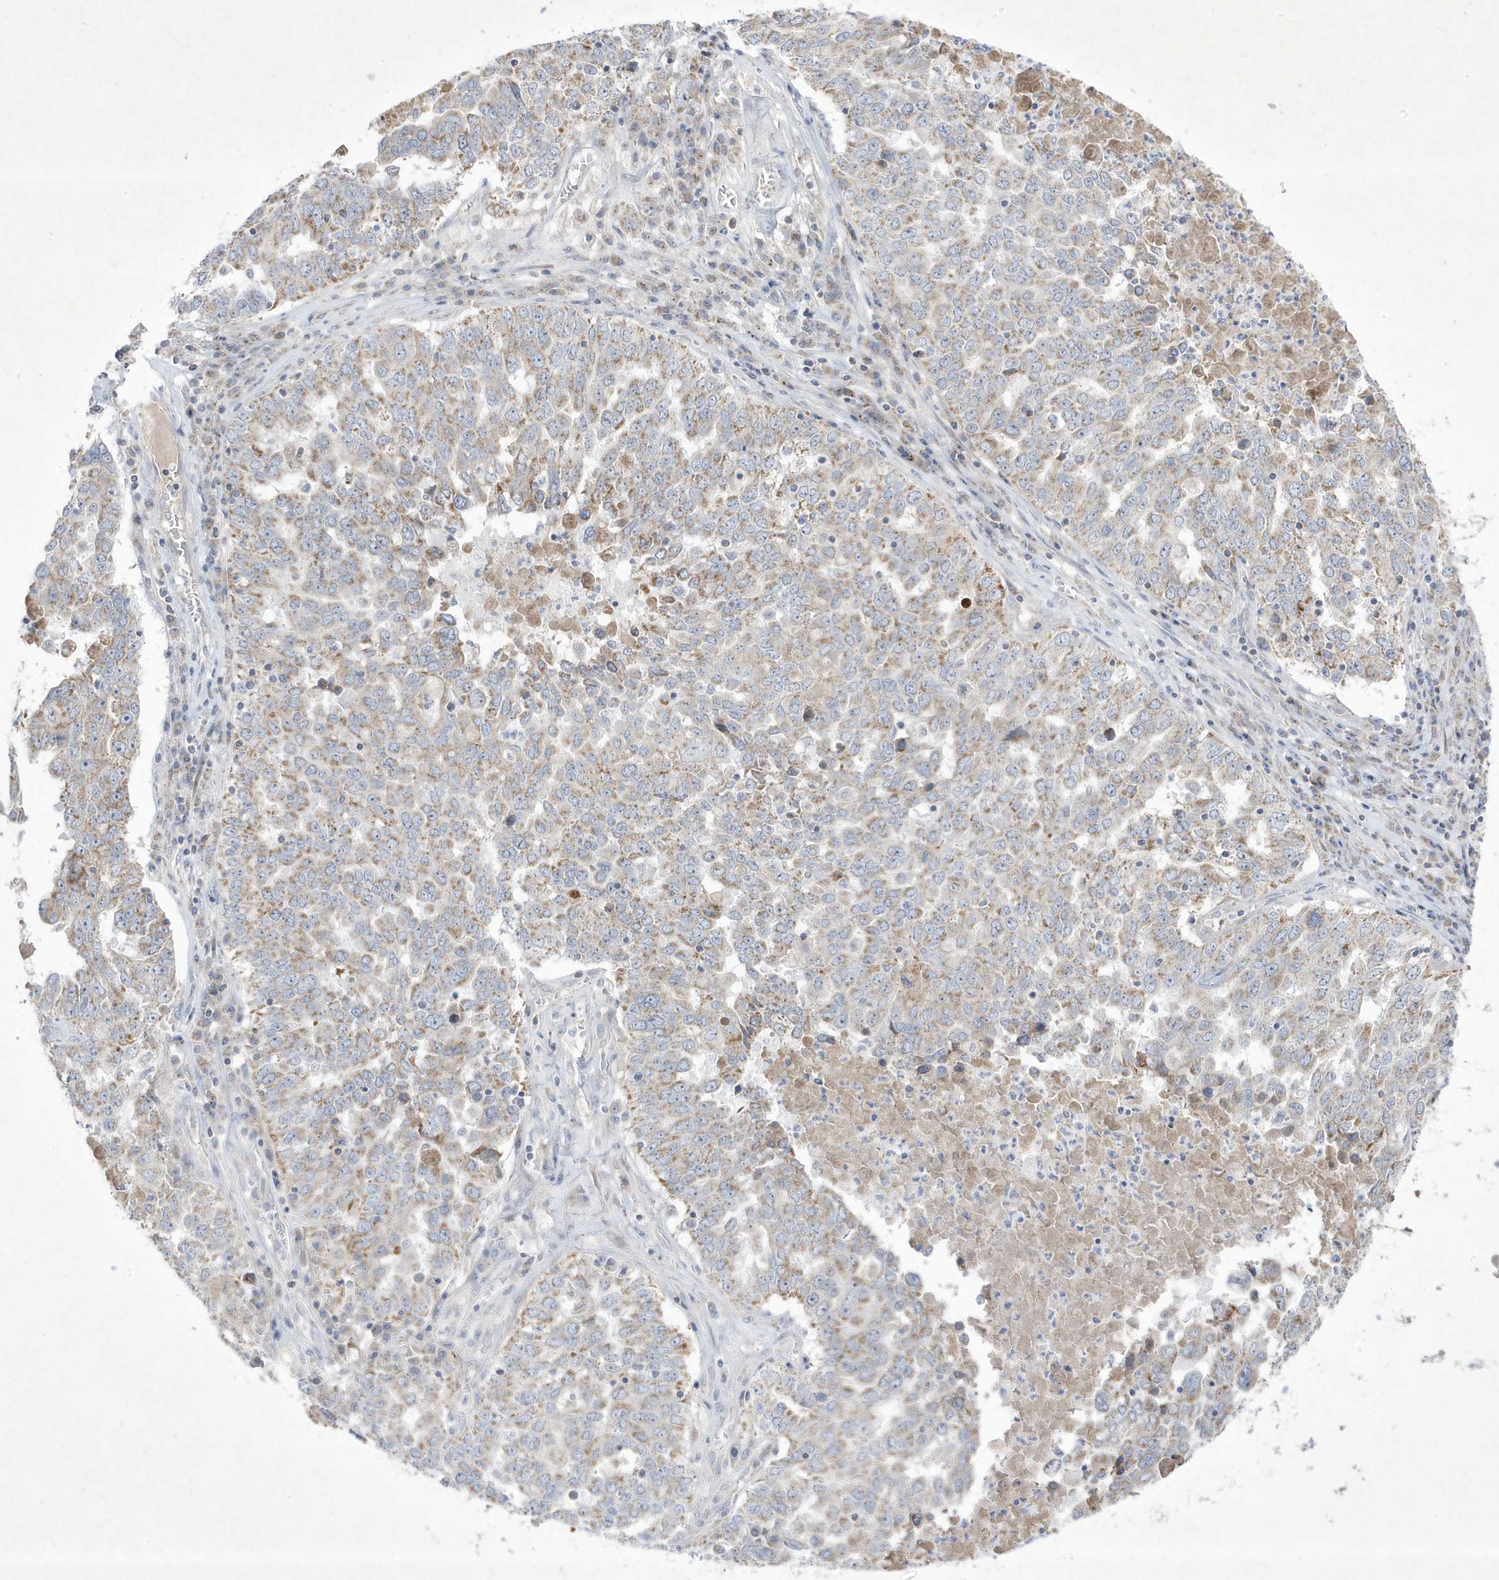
{"staining": {"intensity": "weak", "quantity": ">75%", "location": "cytoplasmic/membranous"}, "tissue": "ovarian cancer", "cell_type": "Tumor cells", "image_type": "cancer", "snomed": [{"axis": "morphology", "description": "Carcinoma, endometroid"}, {"axis": "topography", "description": "Ovary"}], "caption": "Approximately >75% of tumor cells in ovarian cancer display weak cytoplasmic/membranous protein expression as visualized by brown immunohistochemical staining.", "gene": "ADAMTSL3", "patient": {"sex": "female", "age": 62}}